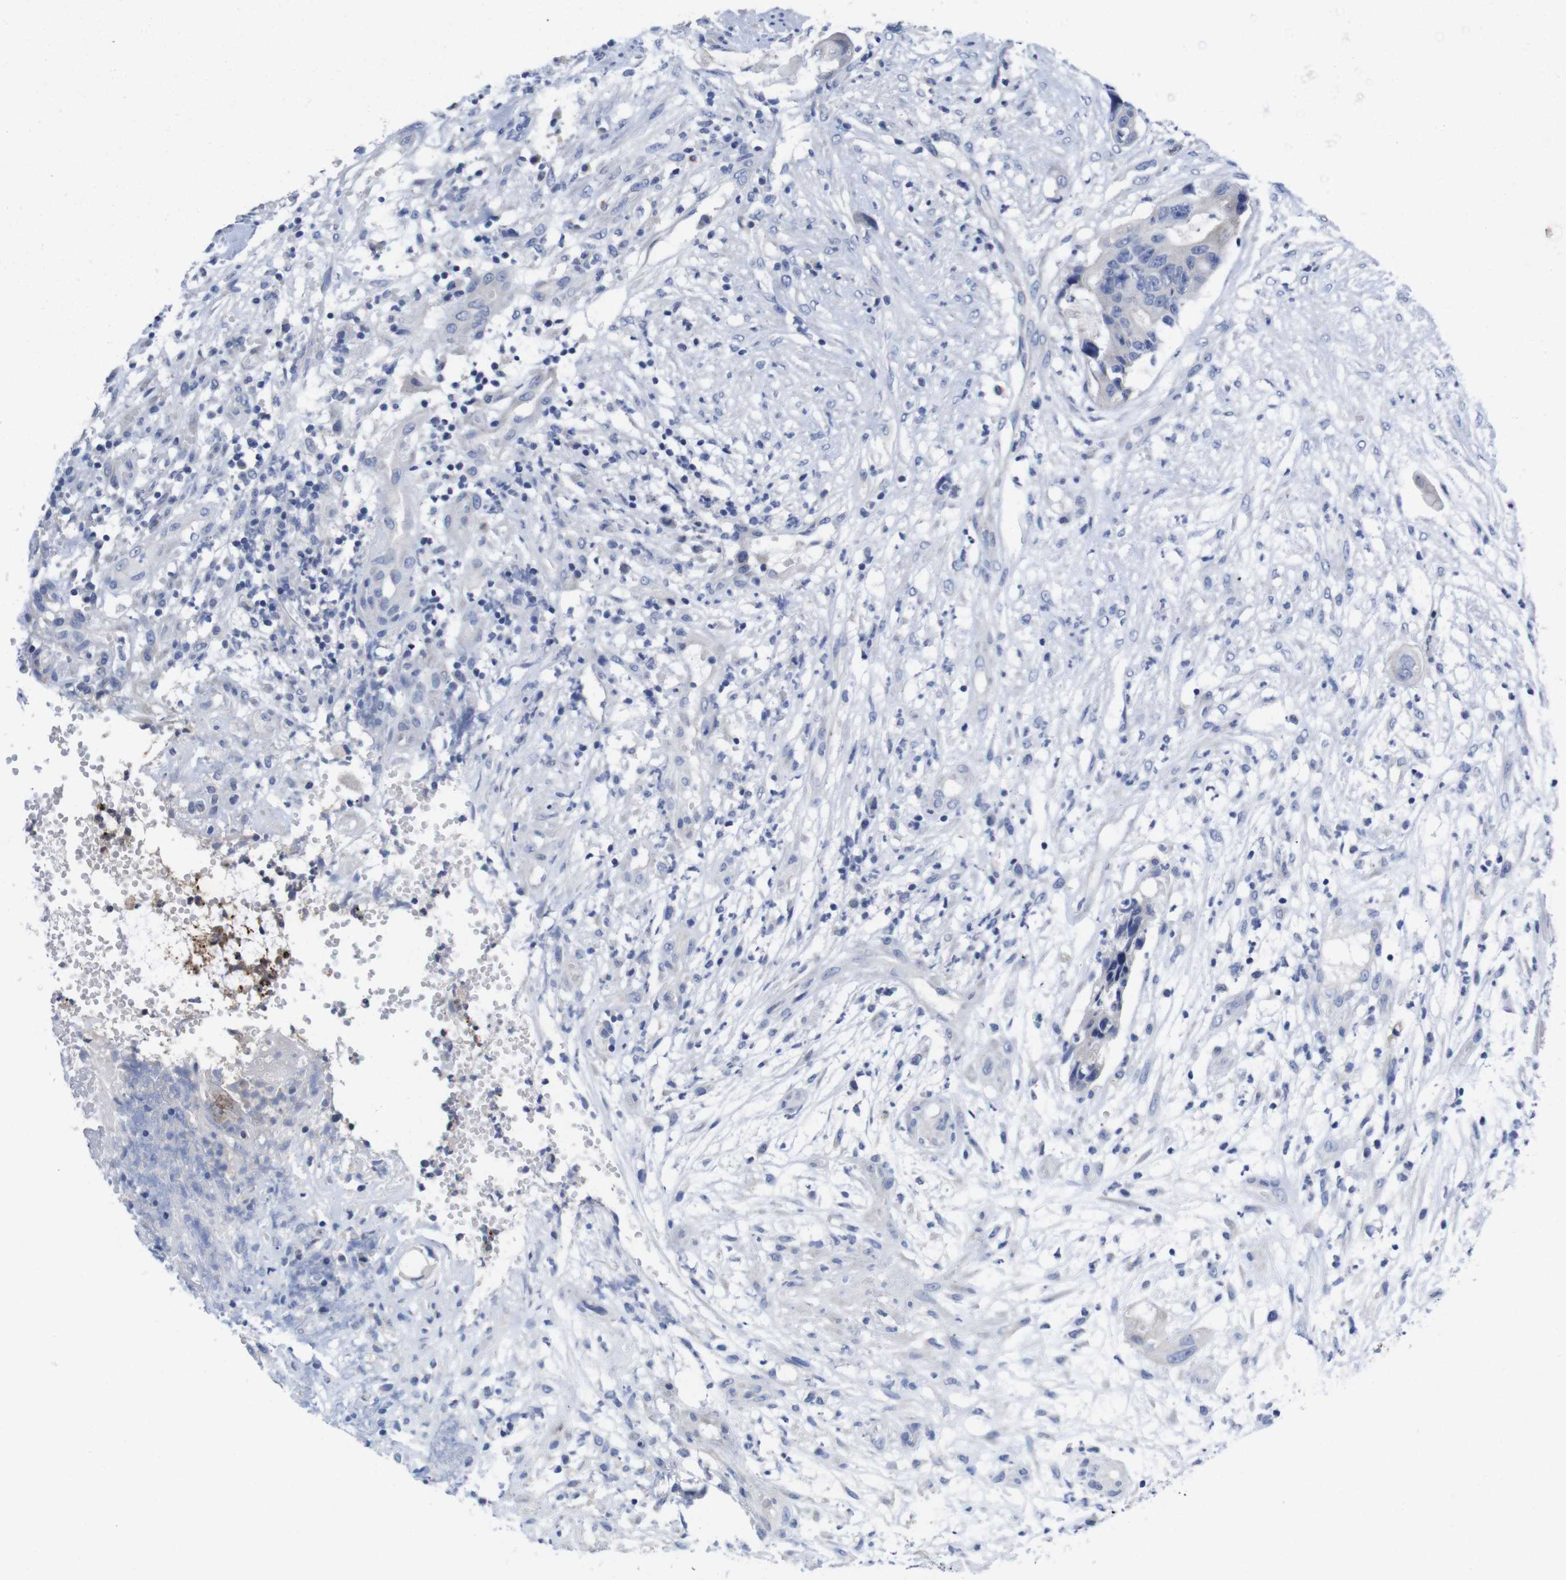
{"staining": {"intensity": "negative", "quantity": "none", "location": "none"}, "tissue": "colorectal cancer", "cell_type": "Tumor cells", "image_type": "cancer", "snomed": [{"axis": "morphology", "description": "Adenocarcinoma, NOS"}, {"axis": "topography", "description": "Colon"}], "caption": "DAB immunohistochemical staining of colorectal cancer (adenocarcinoma) displays no significant staining in tumor cells. (IHC, brightfield microscopy, high magnification).", "gene": "TNNI3", "patient": {"sex": "female", "age": 57}}